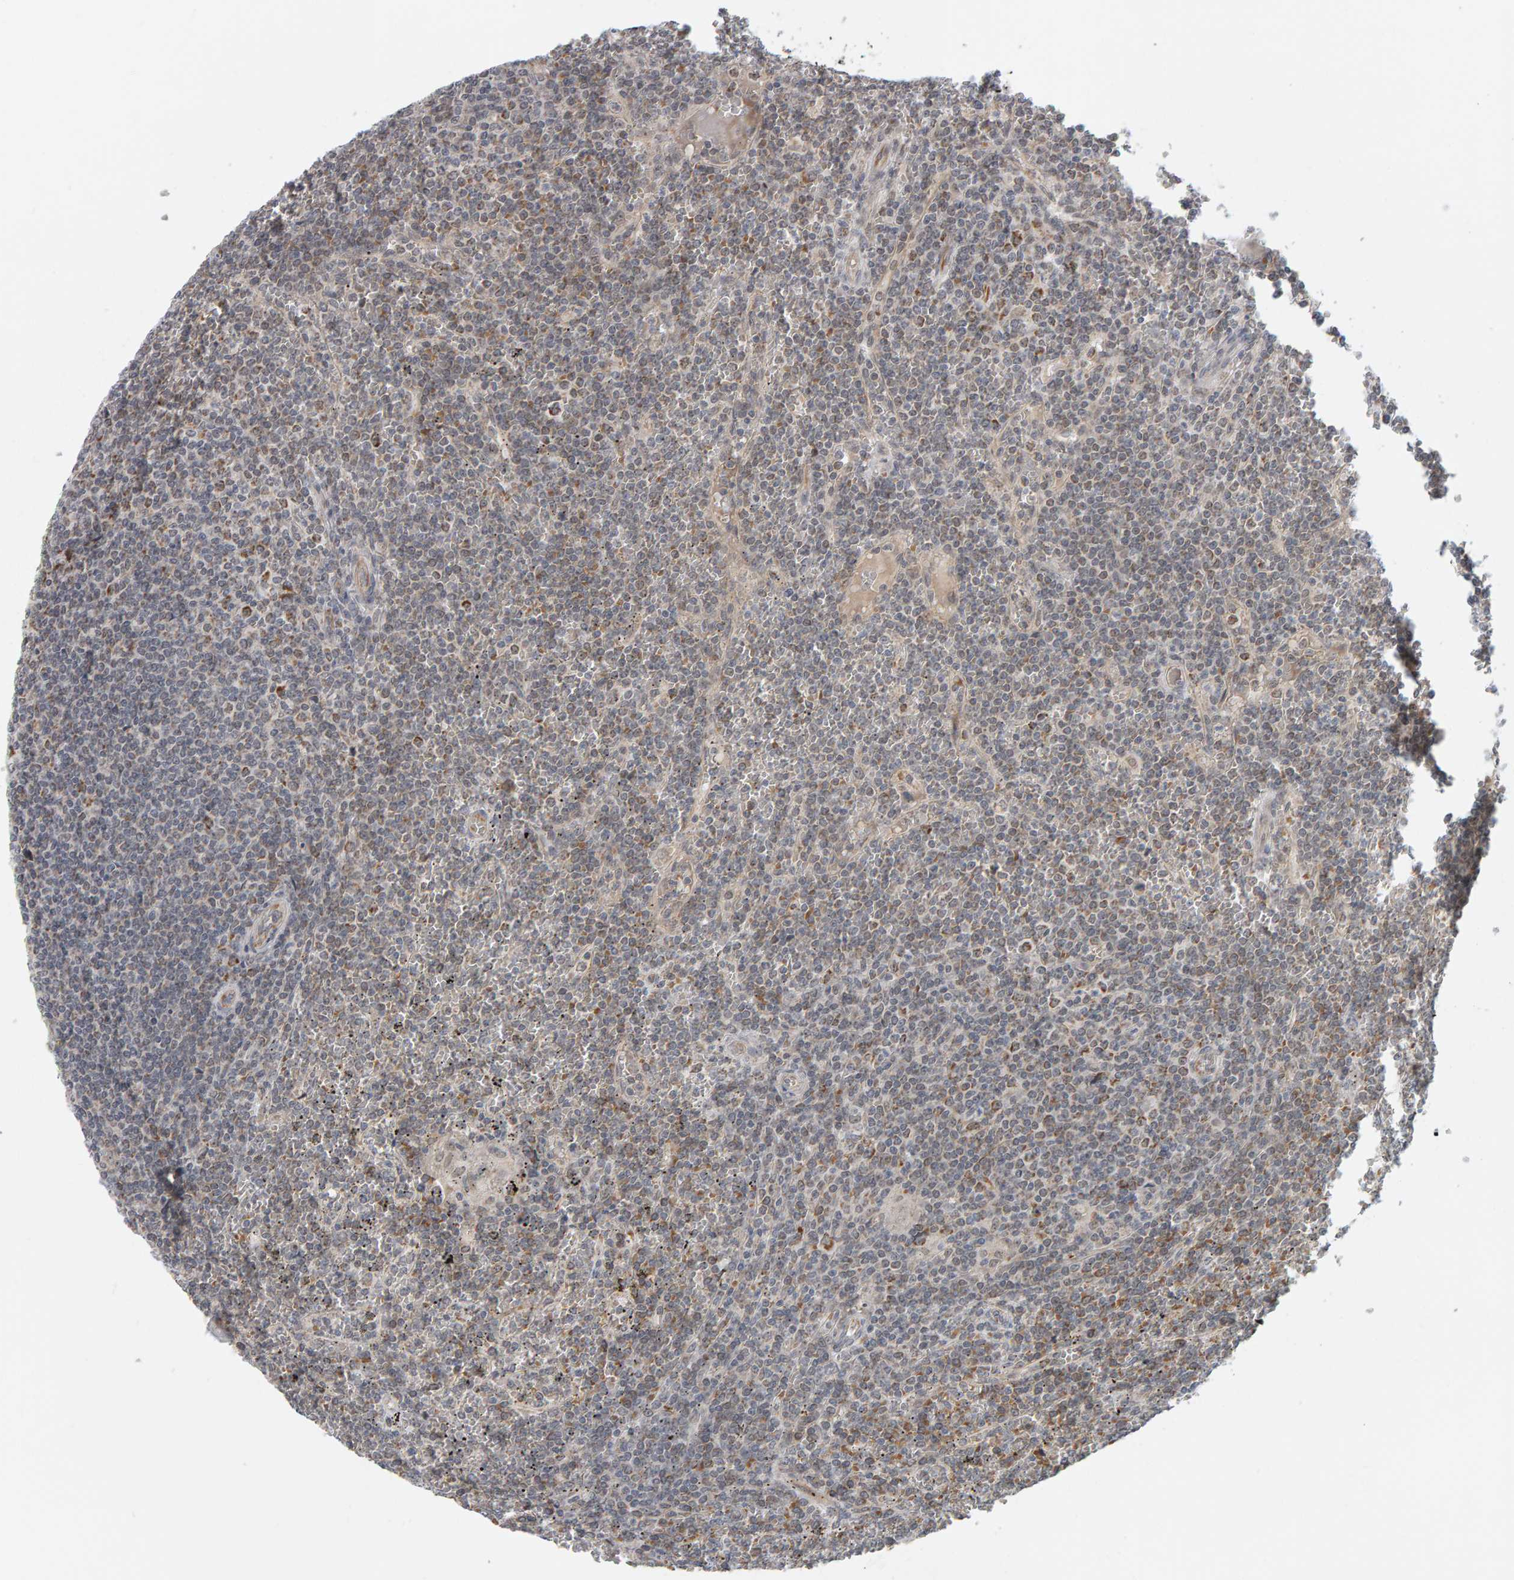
{"staining": {"intensity": "weak", "quantity": "<25%", "location": "cytoplasmic/membranous"}, "tissue": "lymphoma", "cell_type": "Tumor cells", "image_type": "cancer", "snomed": [{"axis": "morphology", "description": "Malignant lymphoma, non-Hodgkin's type, Low grade"}, {"axis": "topography", "description": "Spleen"}], "caption": "IHC photomicrograph of lymphoma stained for a protein (brown), which shows no expression in tumor cells.", "gene": "DAP3", "patient": {"sex": "female", "age": 19}}